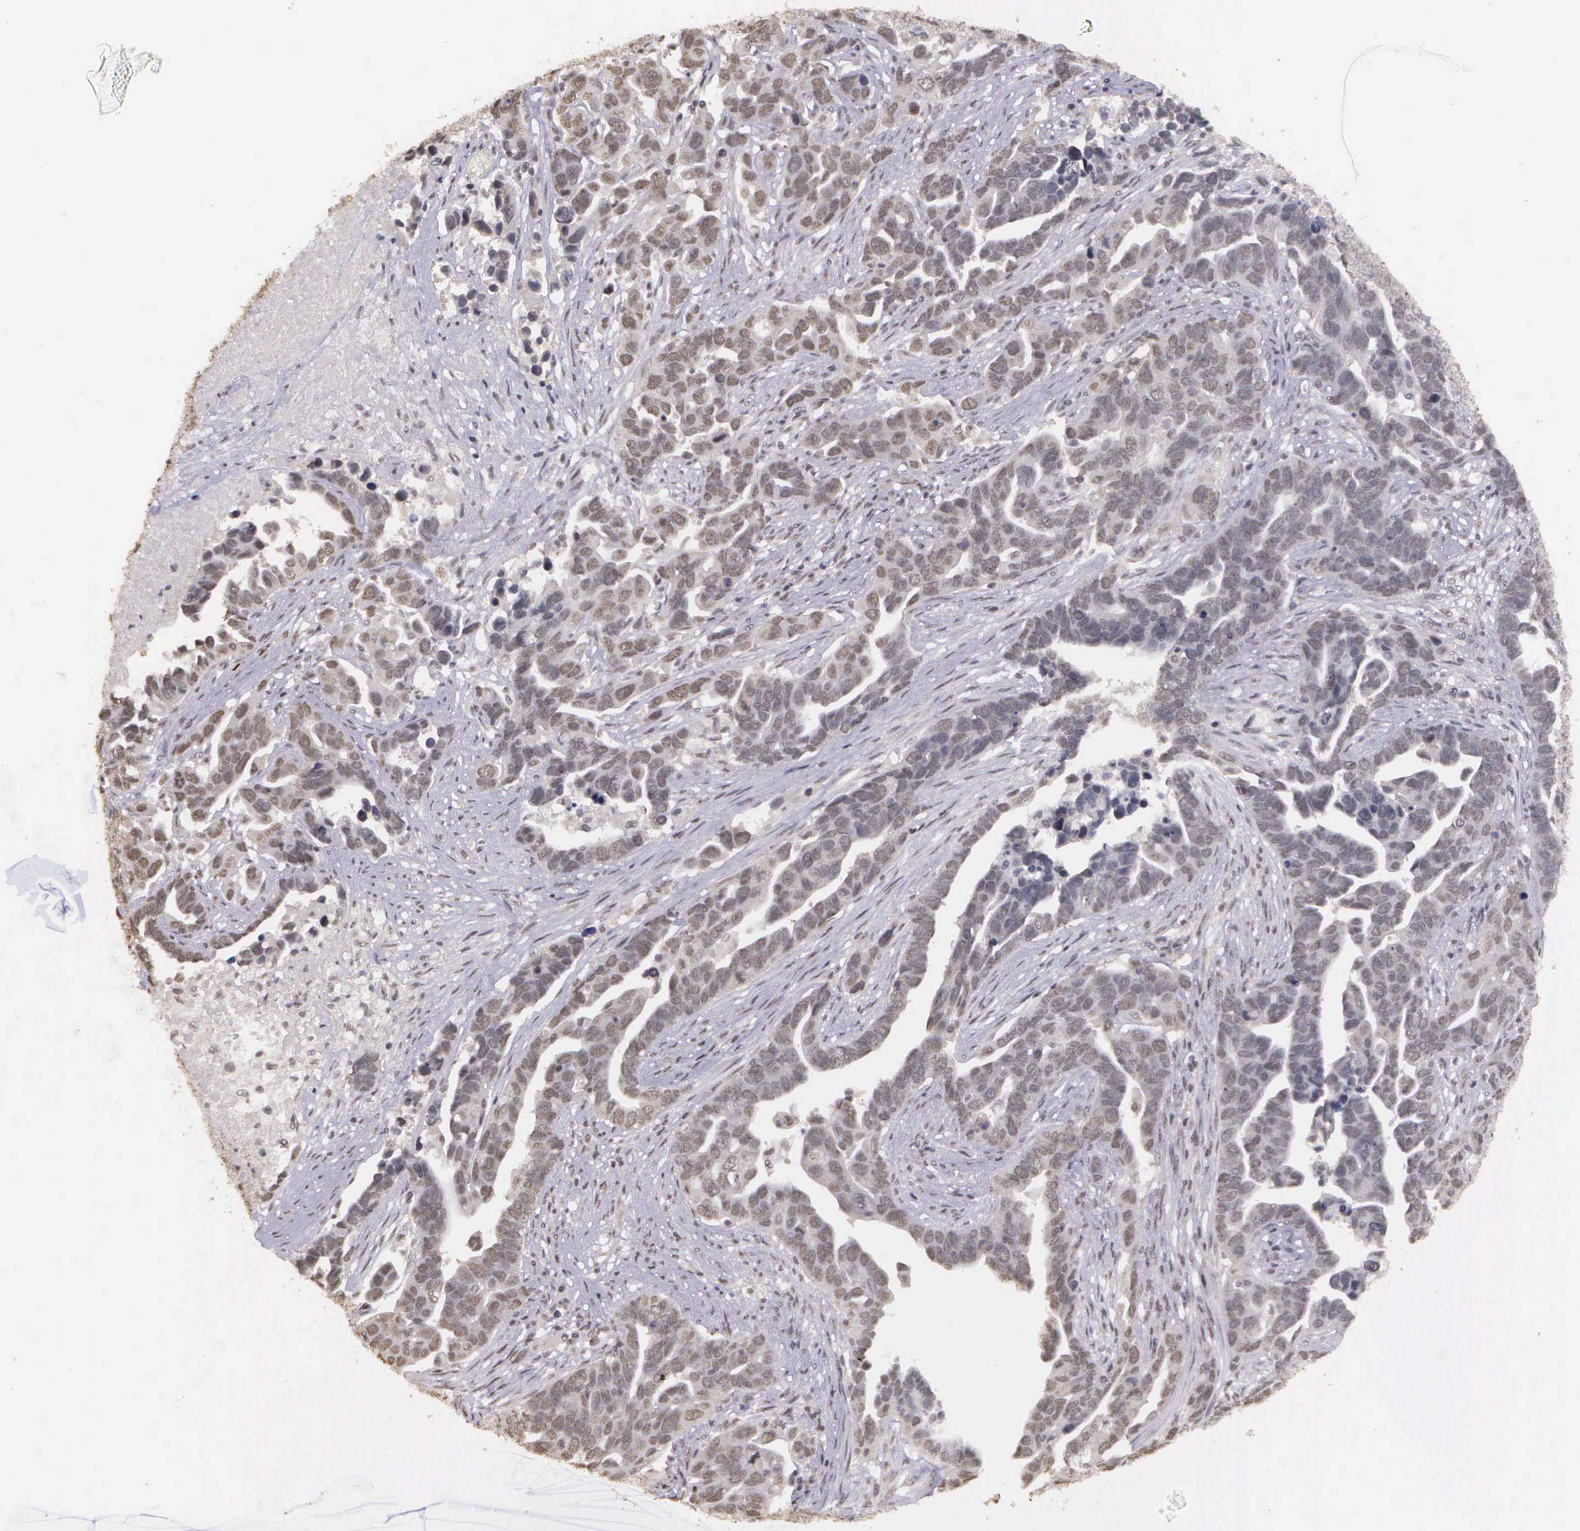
{"staining": {"intensity": "weak", "quantity": "25%-75%", "location": "nuclear"}, "tissue": "ovarian cancer", "cell_type": "Tumor cells", "image_type": "cancer", "snomed": [{"axis": "morphology", "description": "Cystadenocarcinoma, serous, NOS"}, {"axis": "topography", "description": "Ovary"}], "caption": "A brown stain shows weak nuclear staining of a protein in human ovarian cancer (serous cystadenocarcinoma) tumor cells.", "gene": "ARMCX5", "patient": {"sex": "female", "age": 54}}